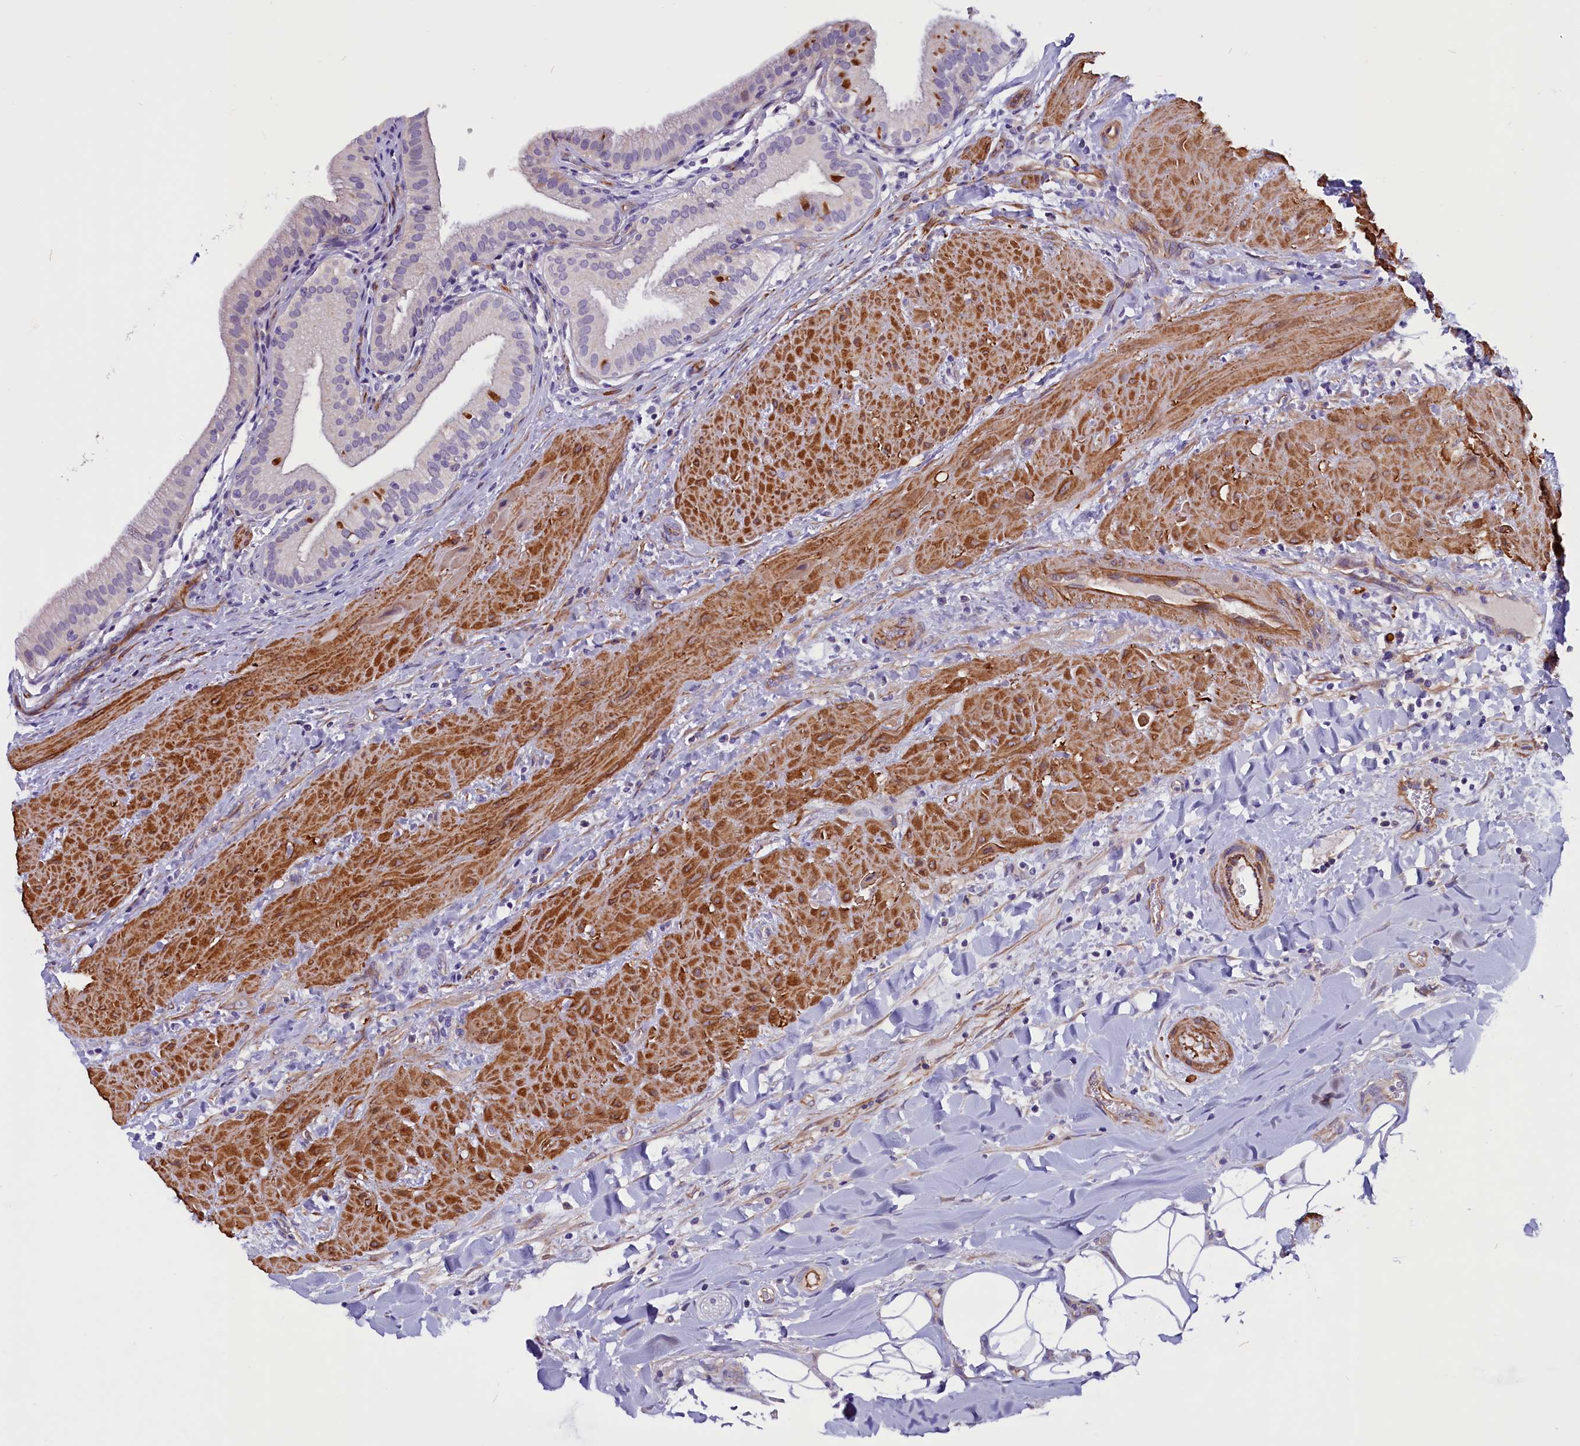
{"staining": {"intensity": "weak", "quantity": "<25%", "location": "cytoplasmic/membranous"}, "tissue": "gallbladder", "cell_type": "Glandular cells", "image_type": "normal", "snomed": [{"axis": "morphology", "description": "Normal tissue, NOS"}, {"axis": "topography", "description": "Gallbladder"}], "caption": "Immunohistochemistry (IHC) of benign gallbladder displays no staining in glandular cells.", "gene": "ZNF749", "patient": {"sex": "male", "age": 24}}